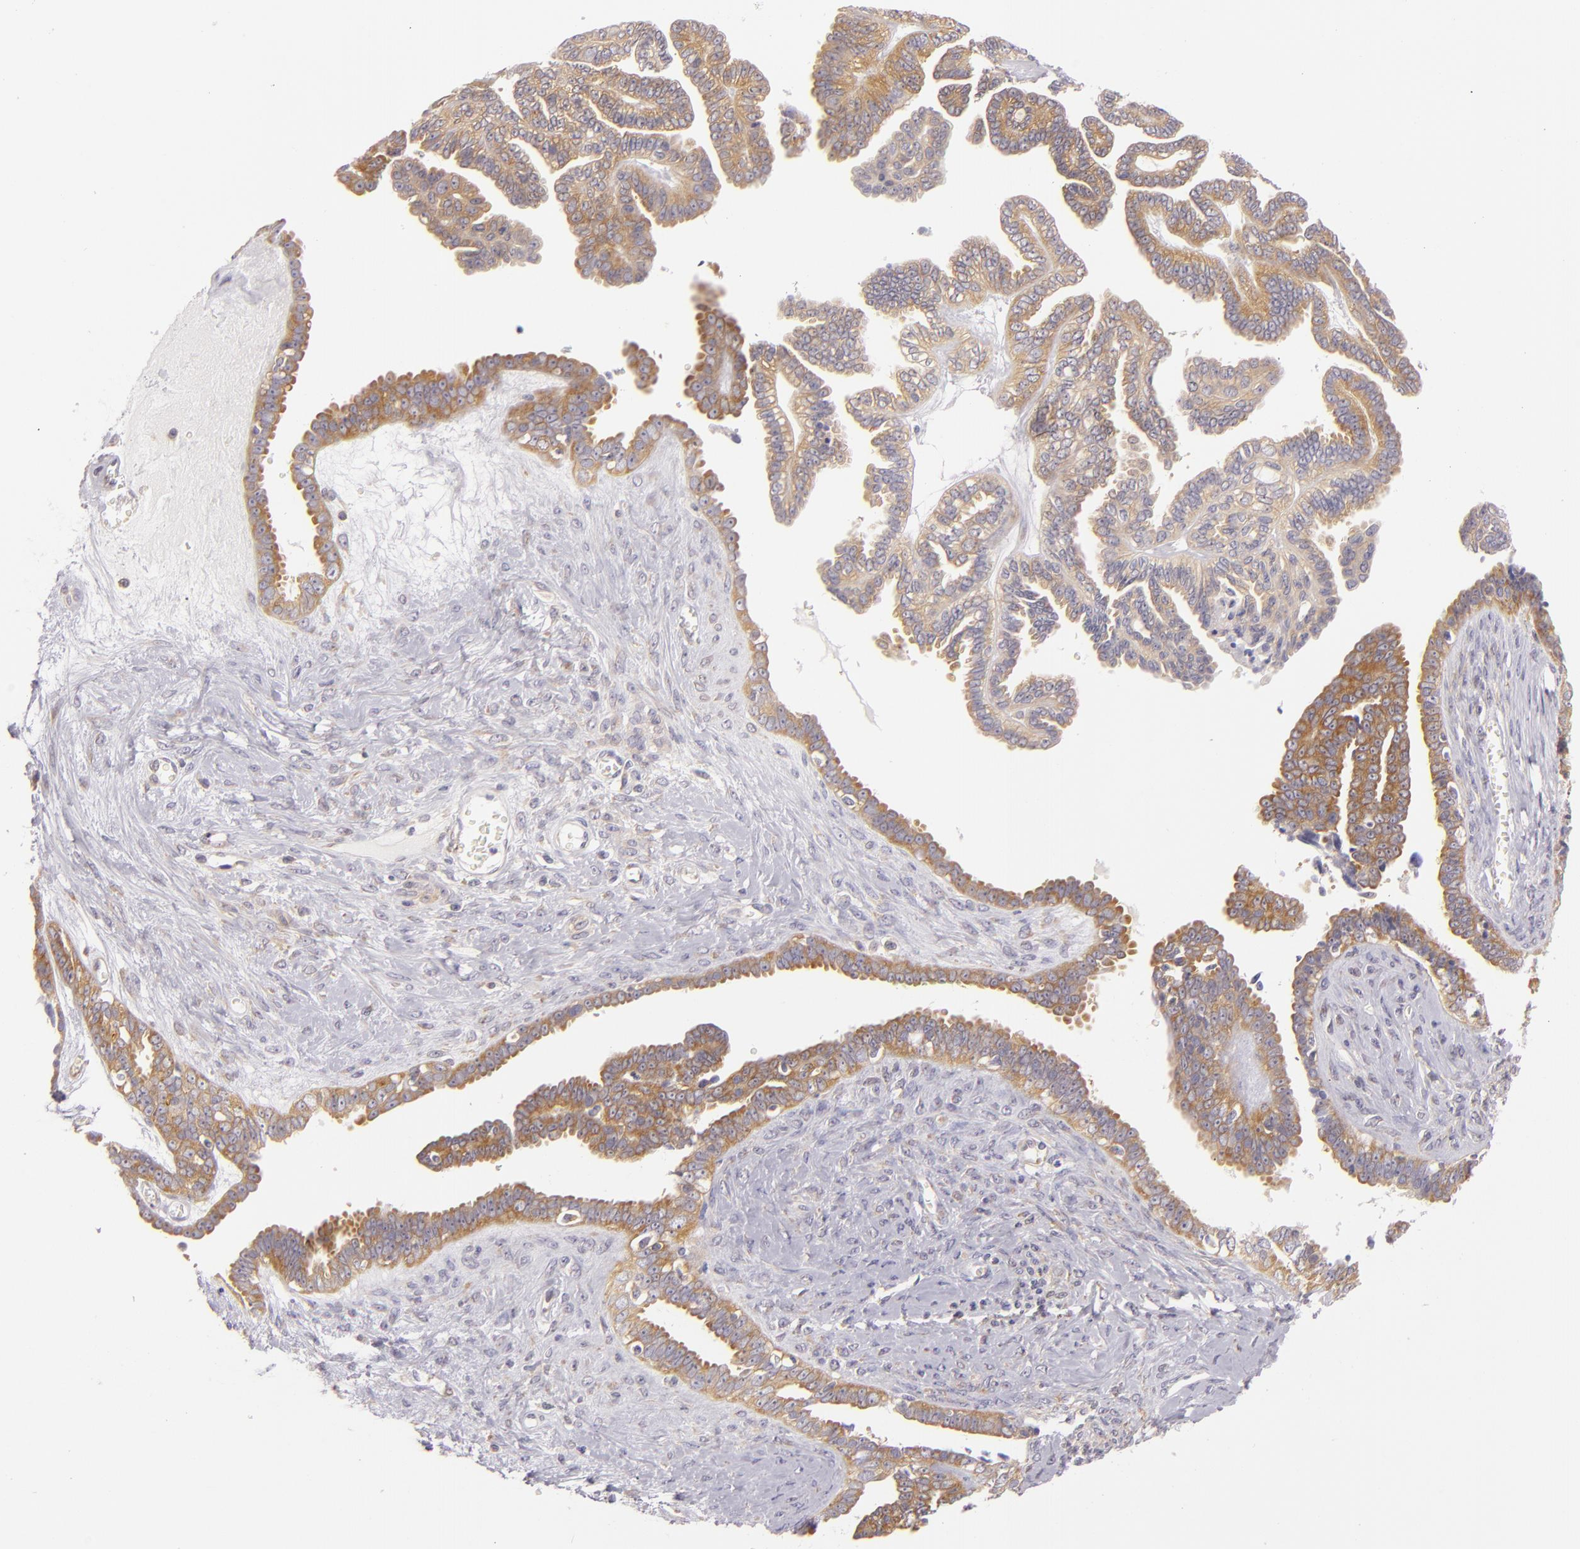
{"staining": {"intensity": "moderate", "quantity": "25%-75%", "location": "cytoplasmic/membranous"}, "tissue": "ovarian cancer", "cell_type": "Tumor cells", "image_type": "cancer", "snomed": [{"axis": "morphology", "description": "Cystadenocarcinoma, serous, NOS"}, {"axis": "topography", "description": "Ovary"}], "caption": "A brown stain shows moderate cytoplasmic/membranous staining of a protein in serous cystadenocarcinoma (ovarian) tumor cells.", "gene": "UPF3B", "patient": {"sex": "female", "age": 71}}